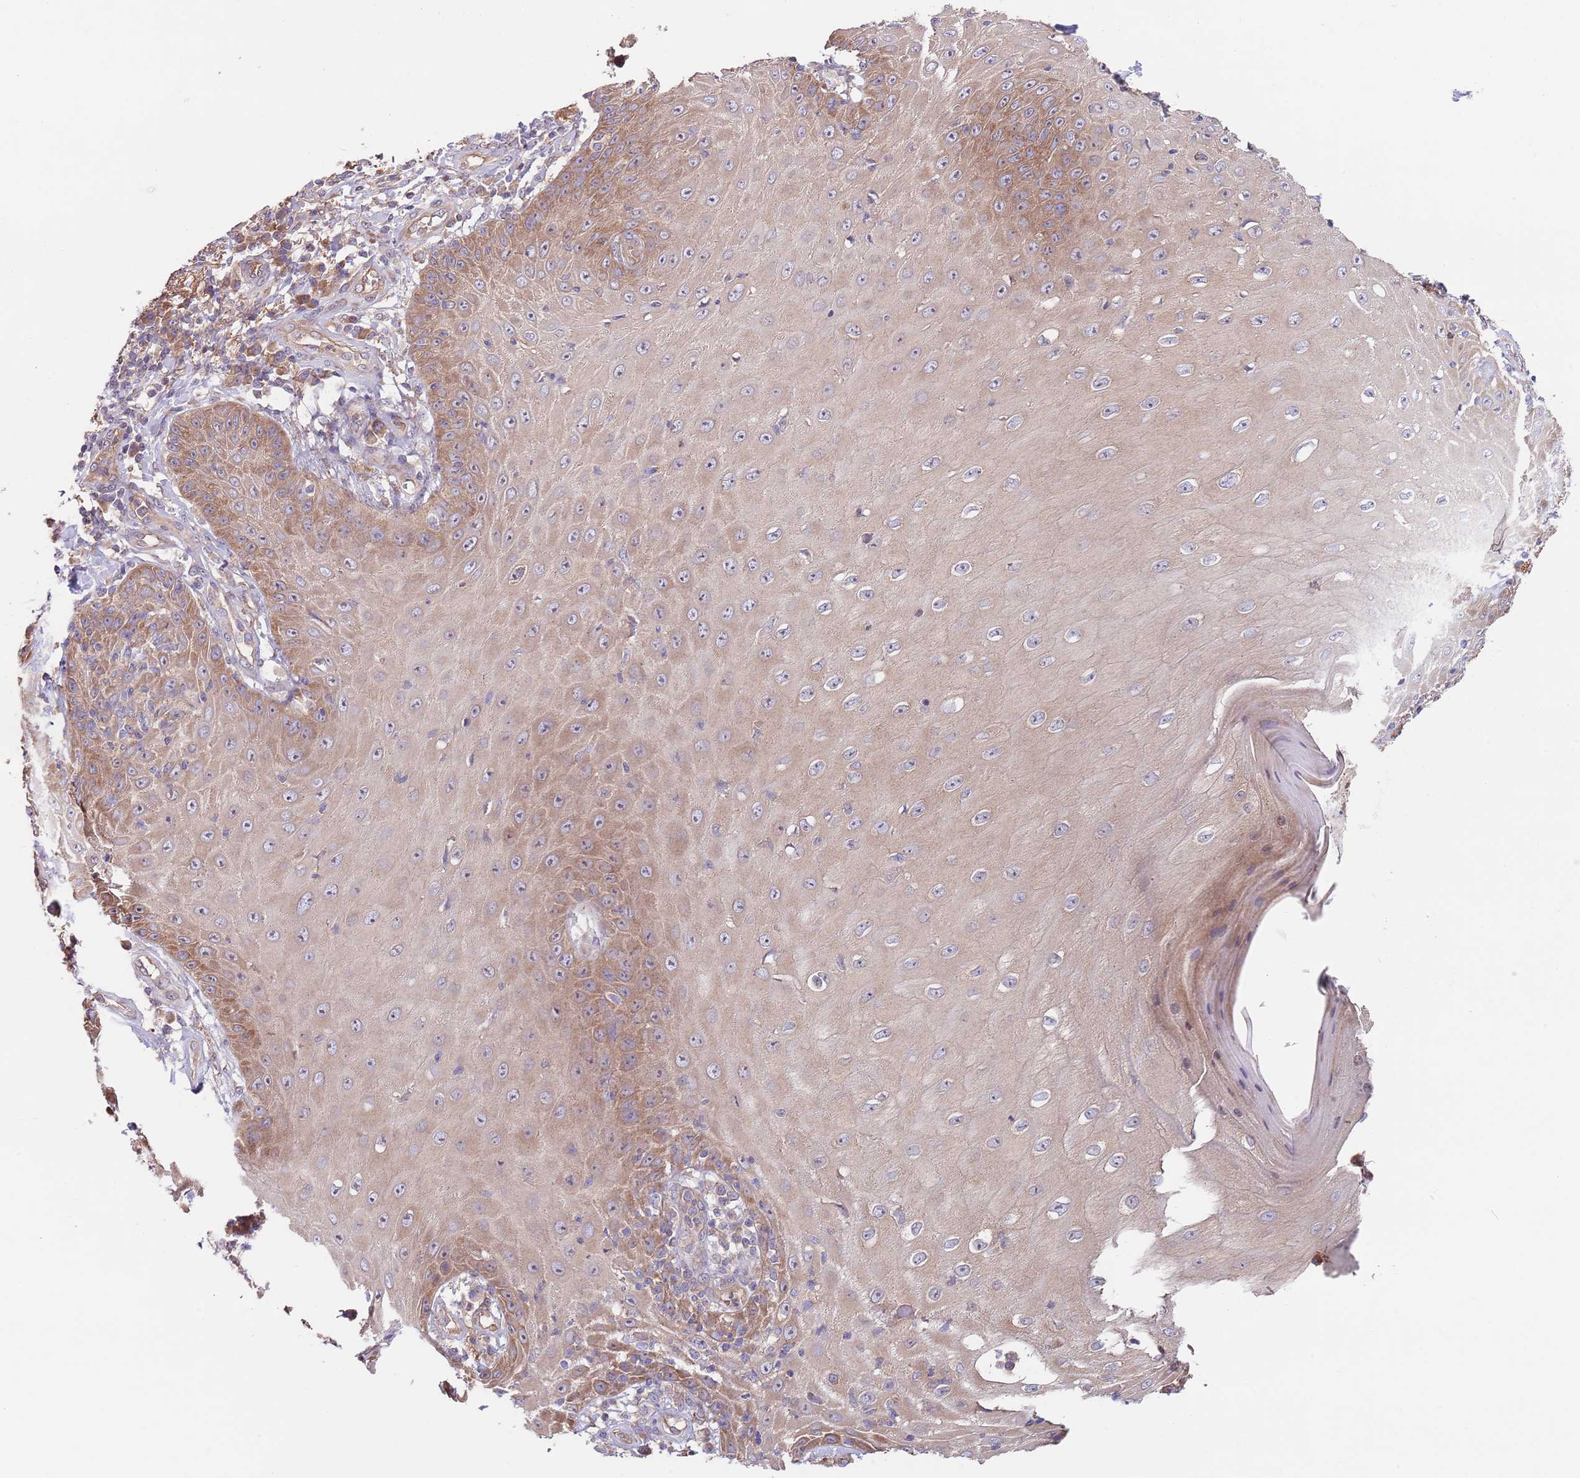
{"staining": {"intensity": "moderate", "quantity": ">75%", "location": "cytoplasmic/membranous"}, "tissue": "skin cancer", "cell_type": "Tumor cells", "image_type": "cancer", "snomed": [{"axis": "morphology", "description": "Squamous cell carcinoma, NOS"}, {"axis": "topography", "description": "Skin"}], "caption": "A high-resolution image shows immunohistochemistry staining of skin squamous cell carcinoma, which shows moderate cytoplasmic/membranous expression in about >75% of tumor cells.", "gene": "EIF3F", "patient": {"sex": "male", "age": 70}}